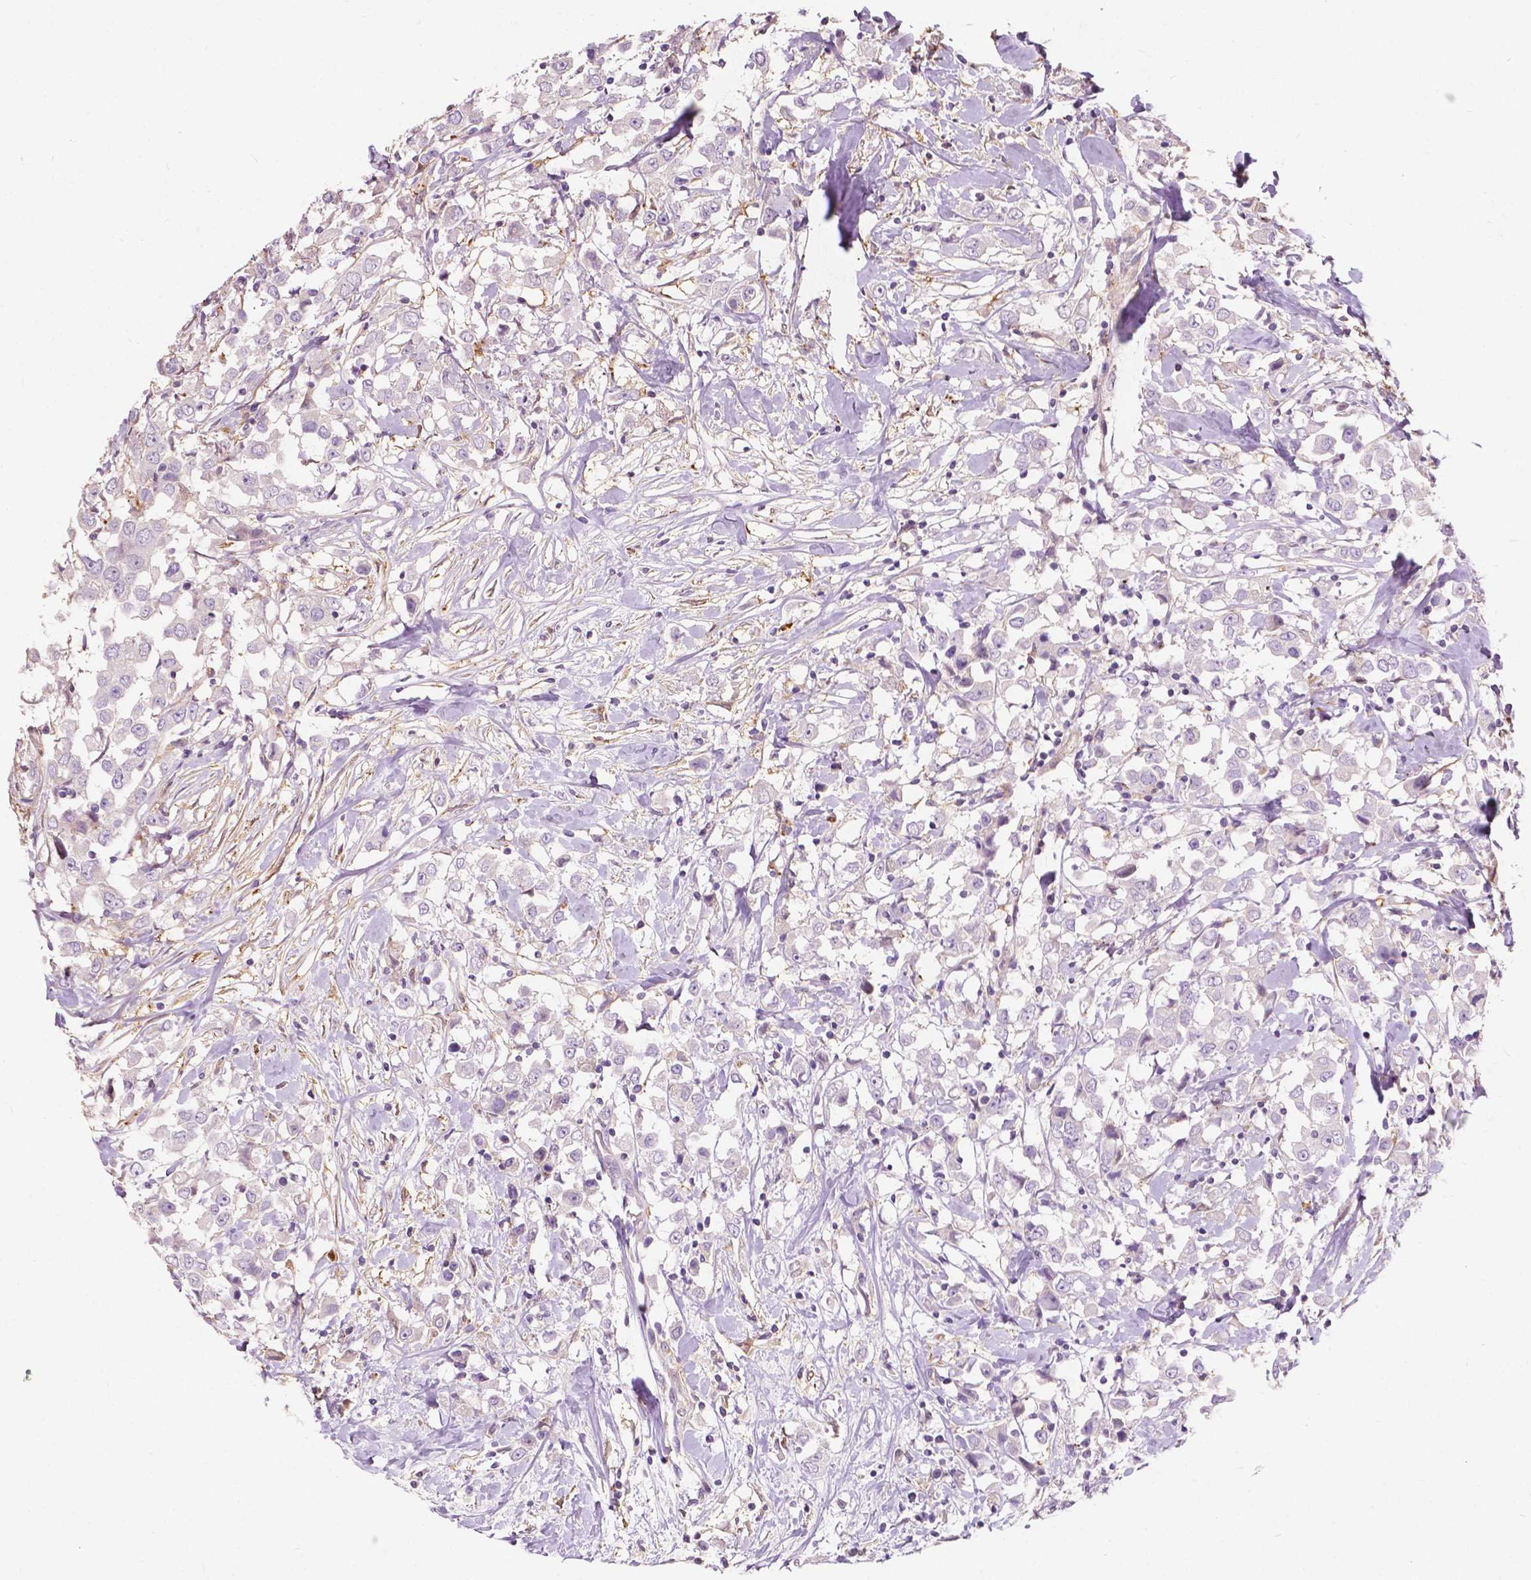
{"staining": {"intensity": "negative", "quantity": "none", "location": "none"}, "tissue": "breast cancer", "cell_type": "Tumor cells", "image_type": "cancer", "snomed": [{"axis": "morphology", "description": "Duct carcinoma"}, {"axis": "topography", "description": "Breast"}], "caption": "A high-resolution micrograph shows immunohistochemistry staining of breast invasive ductal carcinoma, which demonstrates no significant expression in tumor cells. Nuclei are stained in blue.", "gene": "GPR37", "patient": {"sex": "female", "age": 61}}